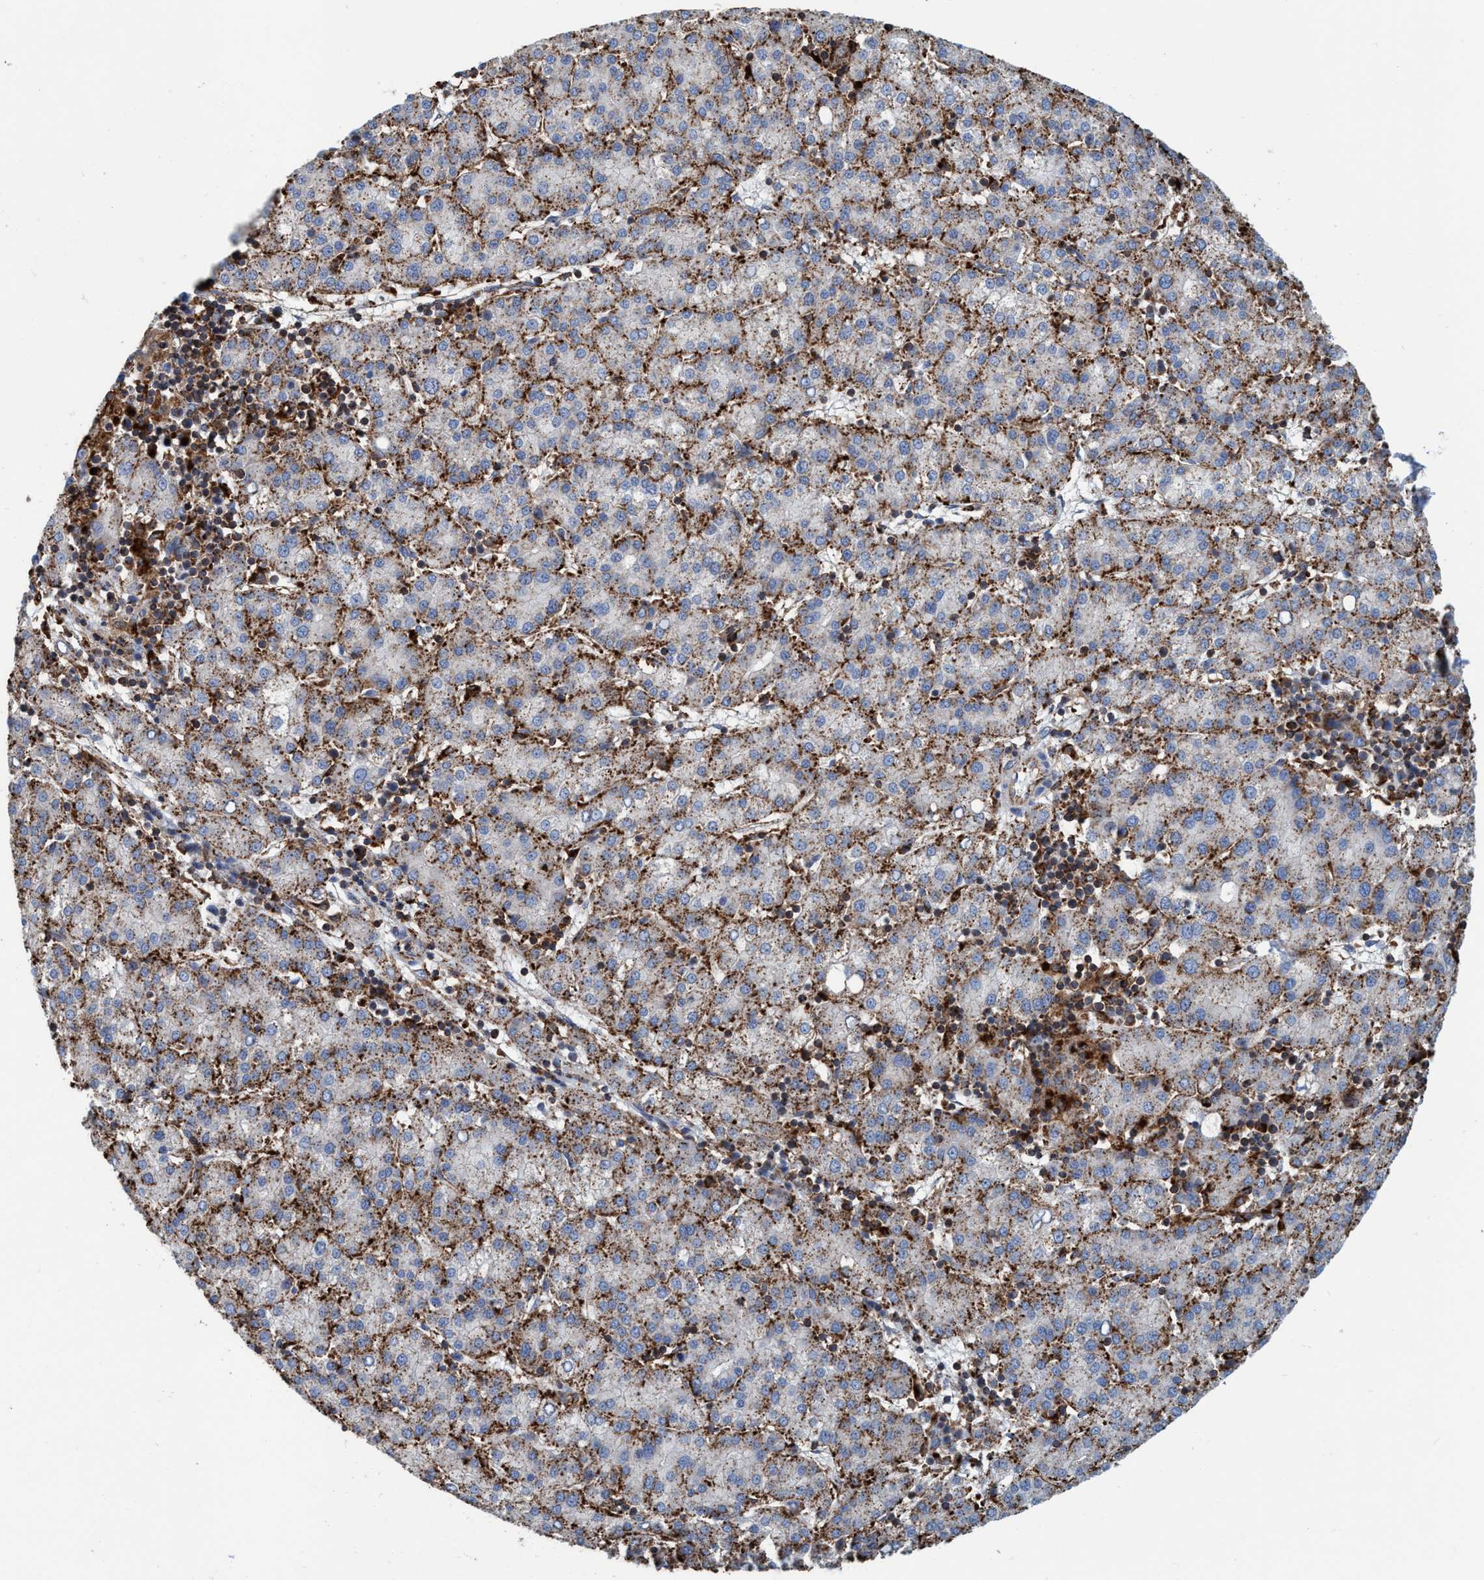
{"staining": {"intensity": "moderate", "quantity": ">75%", "location": "cytoplasmic/membranous"}, "tissue": "liver cancer", "cell_type": "Tumor cells", "image_type": "cancer", "snomed": [{"axis": "morphology", "description": "Carcinoma, Hepatocellular, NOS"}, {"axis": "topography", "description": "Liver"}], "caption": "The micrograph shows staining of hepatocellular carcinoma (liver), revealing moderate cytoplasmic/membranous protein staining (brown color) within tumor cells.", "gene": "TRIM65", "patient": {"sex": "female", "age": 58}}